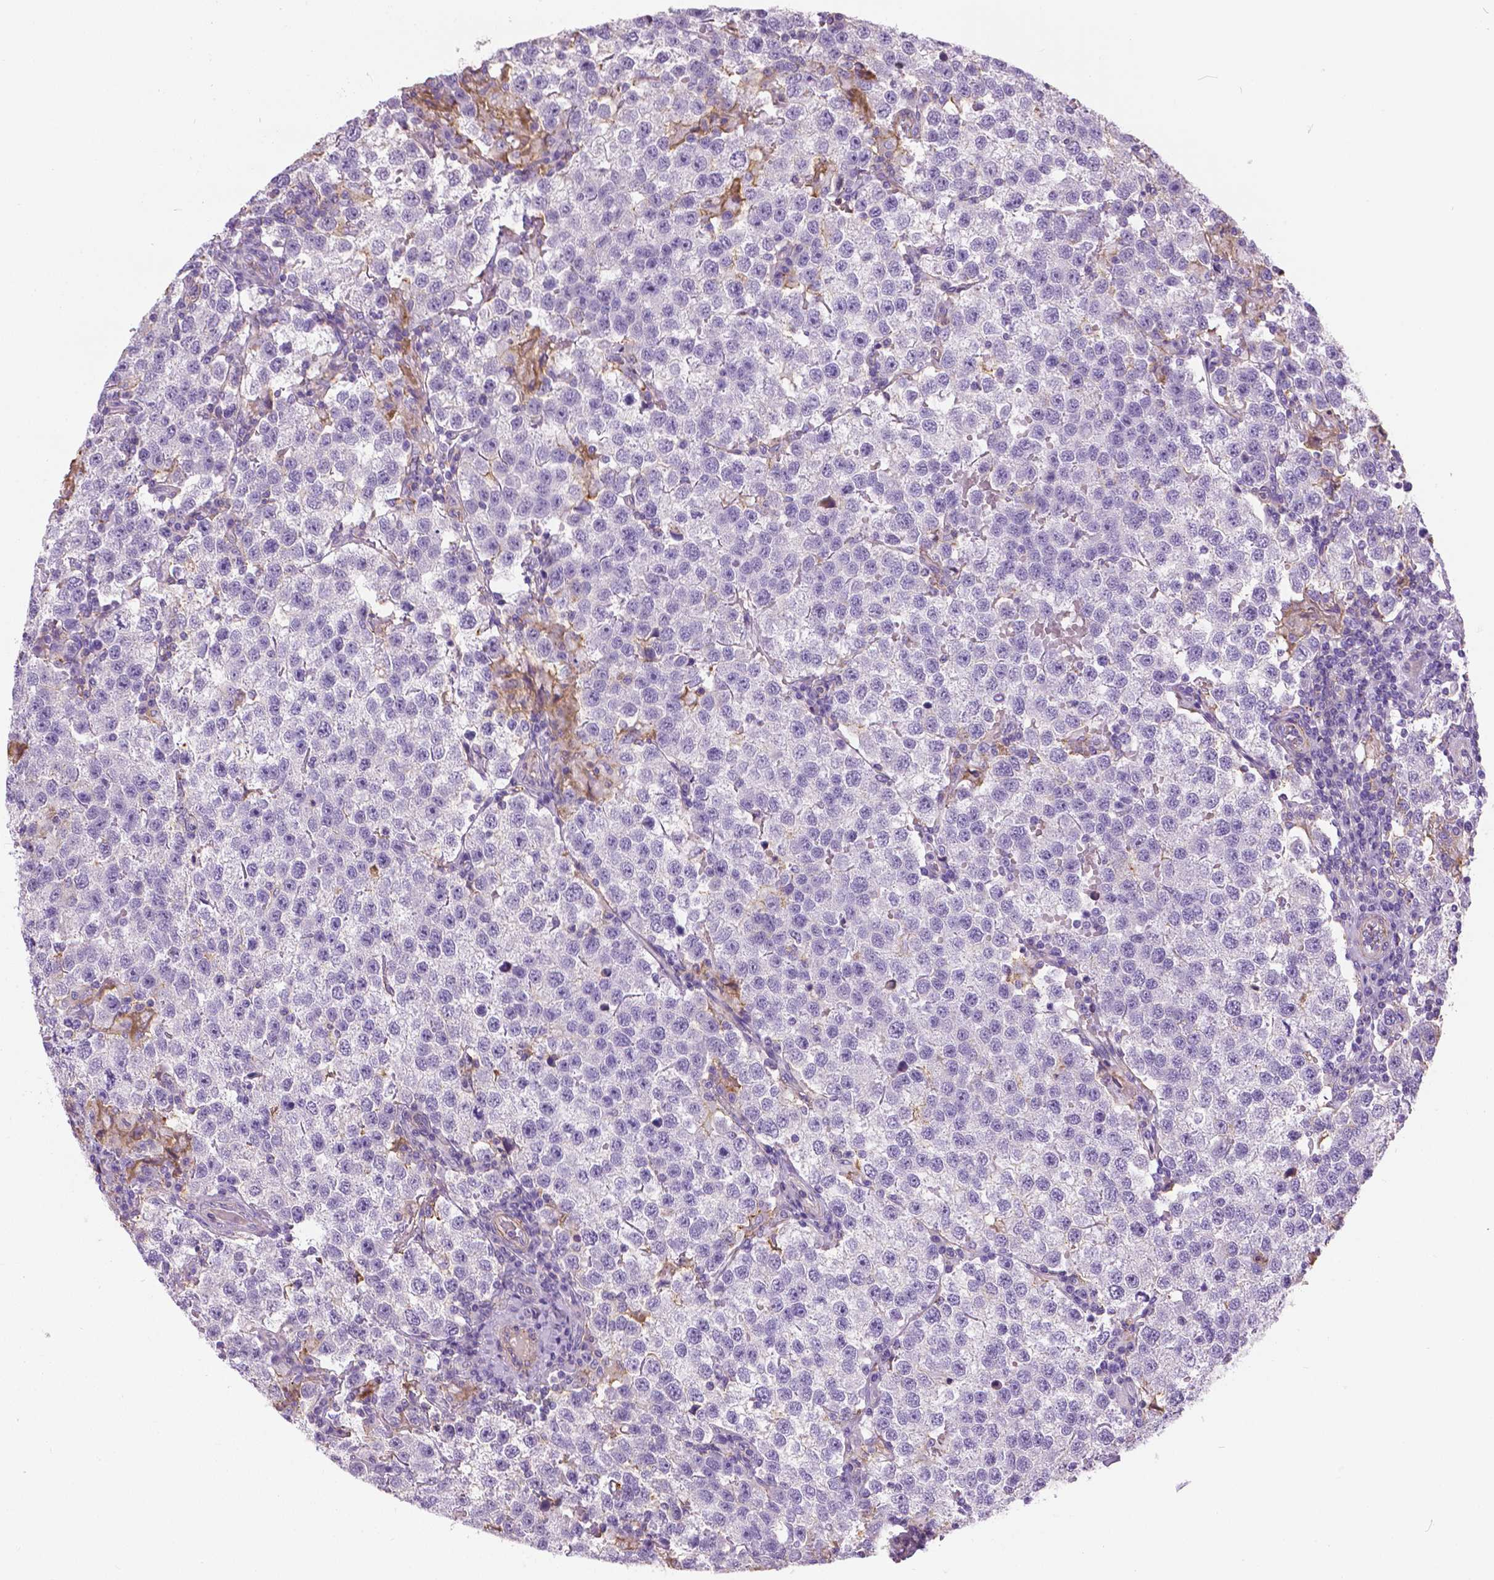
{"staining": {"intensity": "negative", "quantity": "none", "location": "none"}, "tissue": "testis cancer", "cell_type": "Tumor cells", "image_type": "cancer", "snomed": [{"axis": "morphology", "description": "Seminoma, NOS"}, {"axis": "topography", "description": "Testis"}], "caption": "This photomicrograph is of seminoma (testis) stained with IHC to label a protein in brown with the nuclei are counter-stained blue. There is no positivity in tumor cells. (DAB immunohistochemistry, high magnification).", "gene": "ANXA13", "patient": {"sex": "male", "age": 37}}